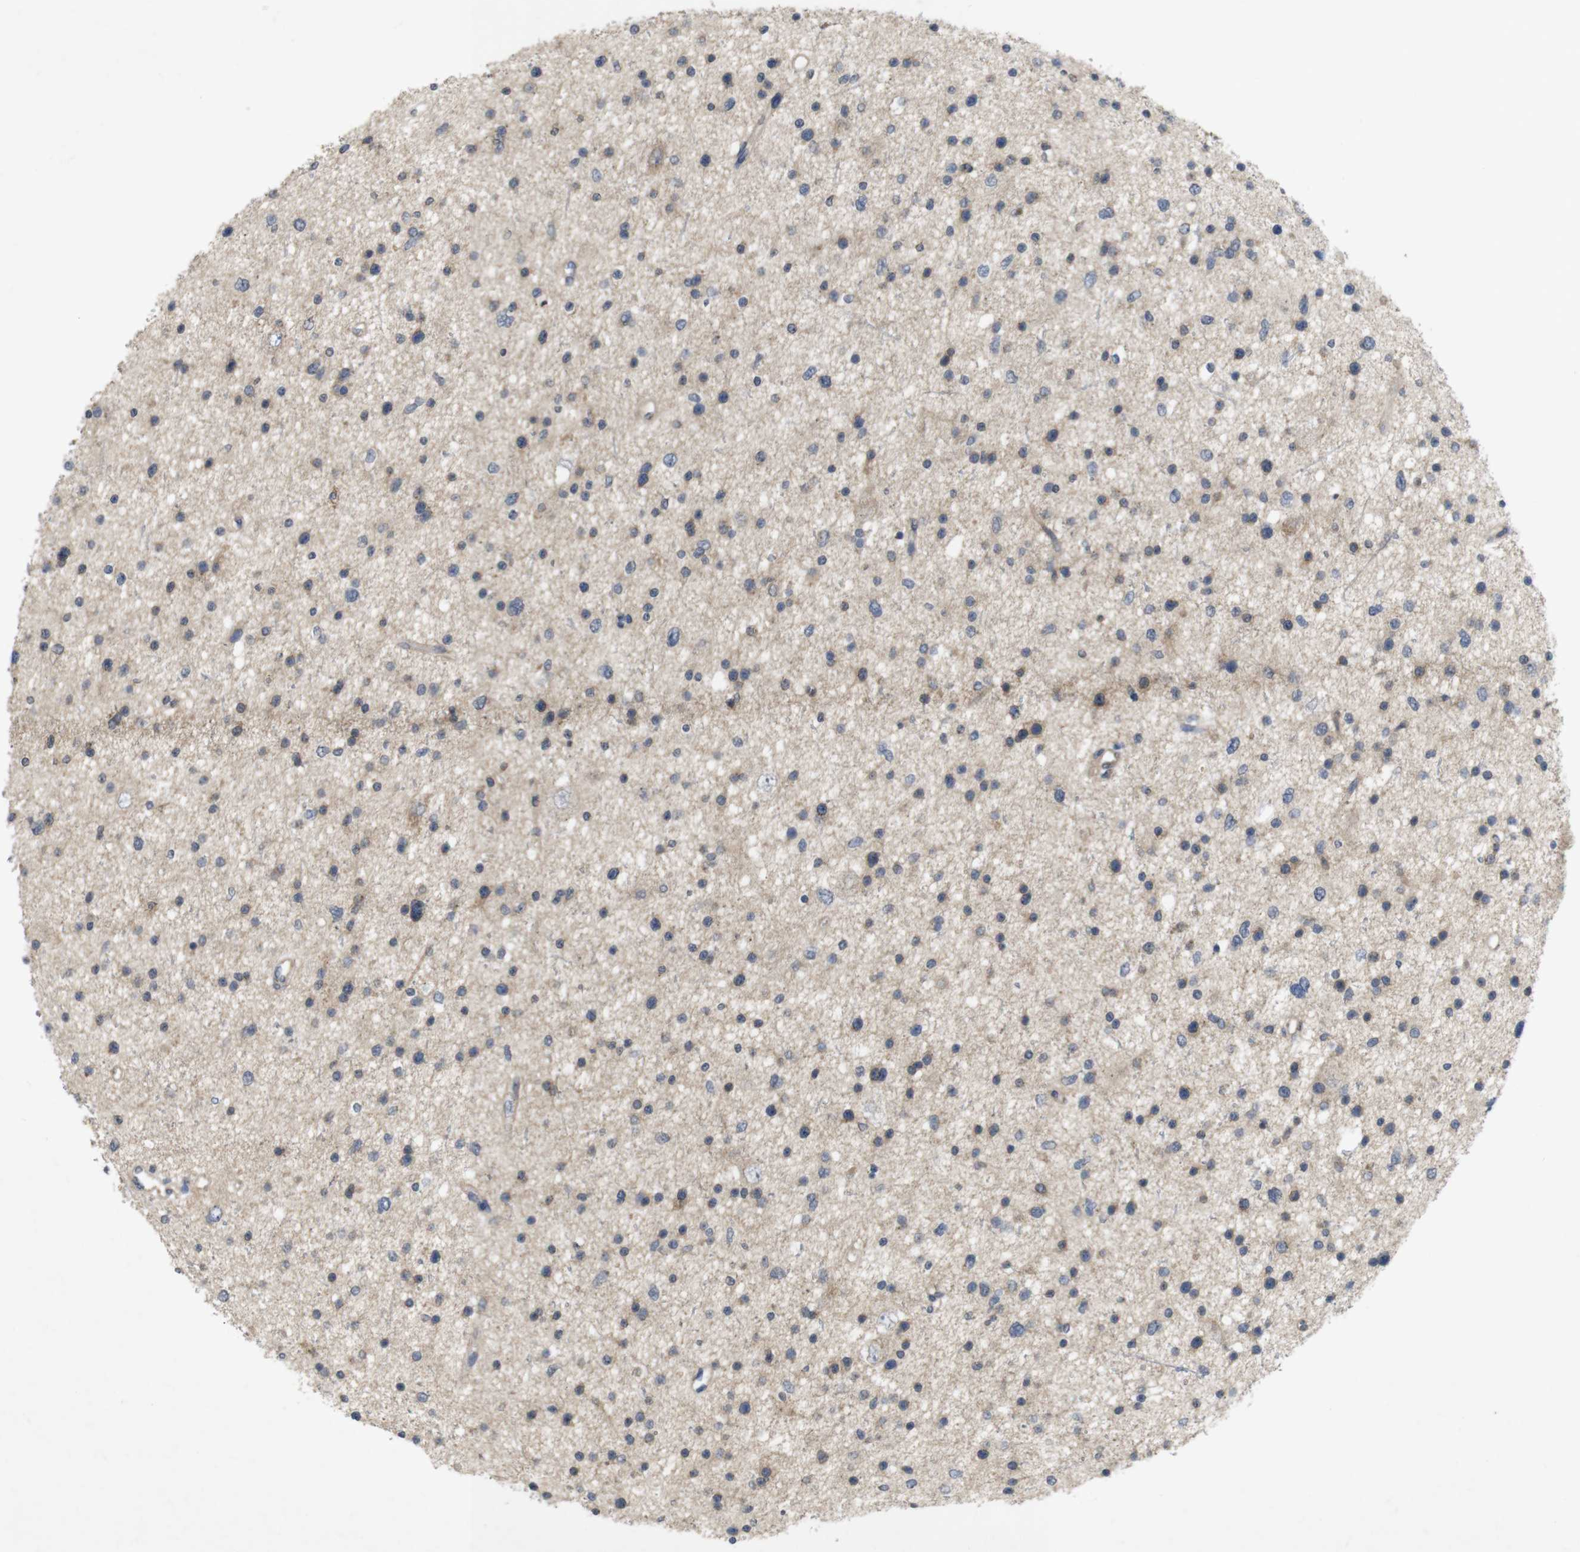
{"staining": {"intensity": "weak", "quantity": ">75%", "location": "cytoplasmic/membranous"}, "tissue": "glioma", "cell_type": "Tumor cells", "image_type": "cancer", "snomed": [{"axis": "morphology", "description": "Glioma, malignant, Low grade"}, {"axis": "topography", "description": "Brain"}], "caption": "The photomicrograph demonstrates staining of malignant glioma (low-grade), revealing weak cytoplasmic/membranous protein positivity (brown color) within tumor cells.", "gene": "BCAR3", "patient": {"sex": "female", "age": 37}}